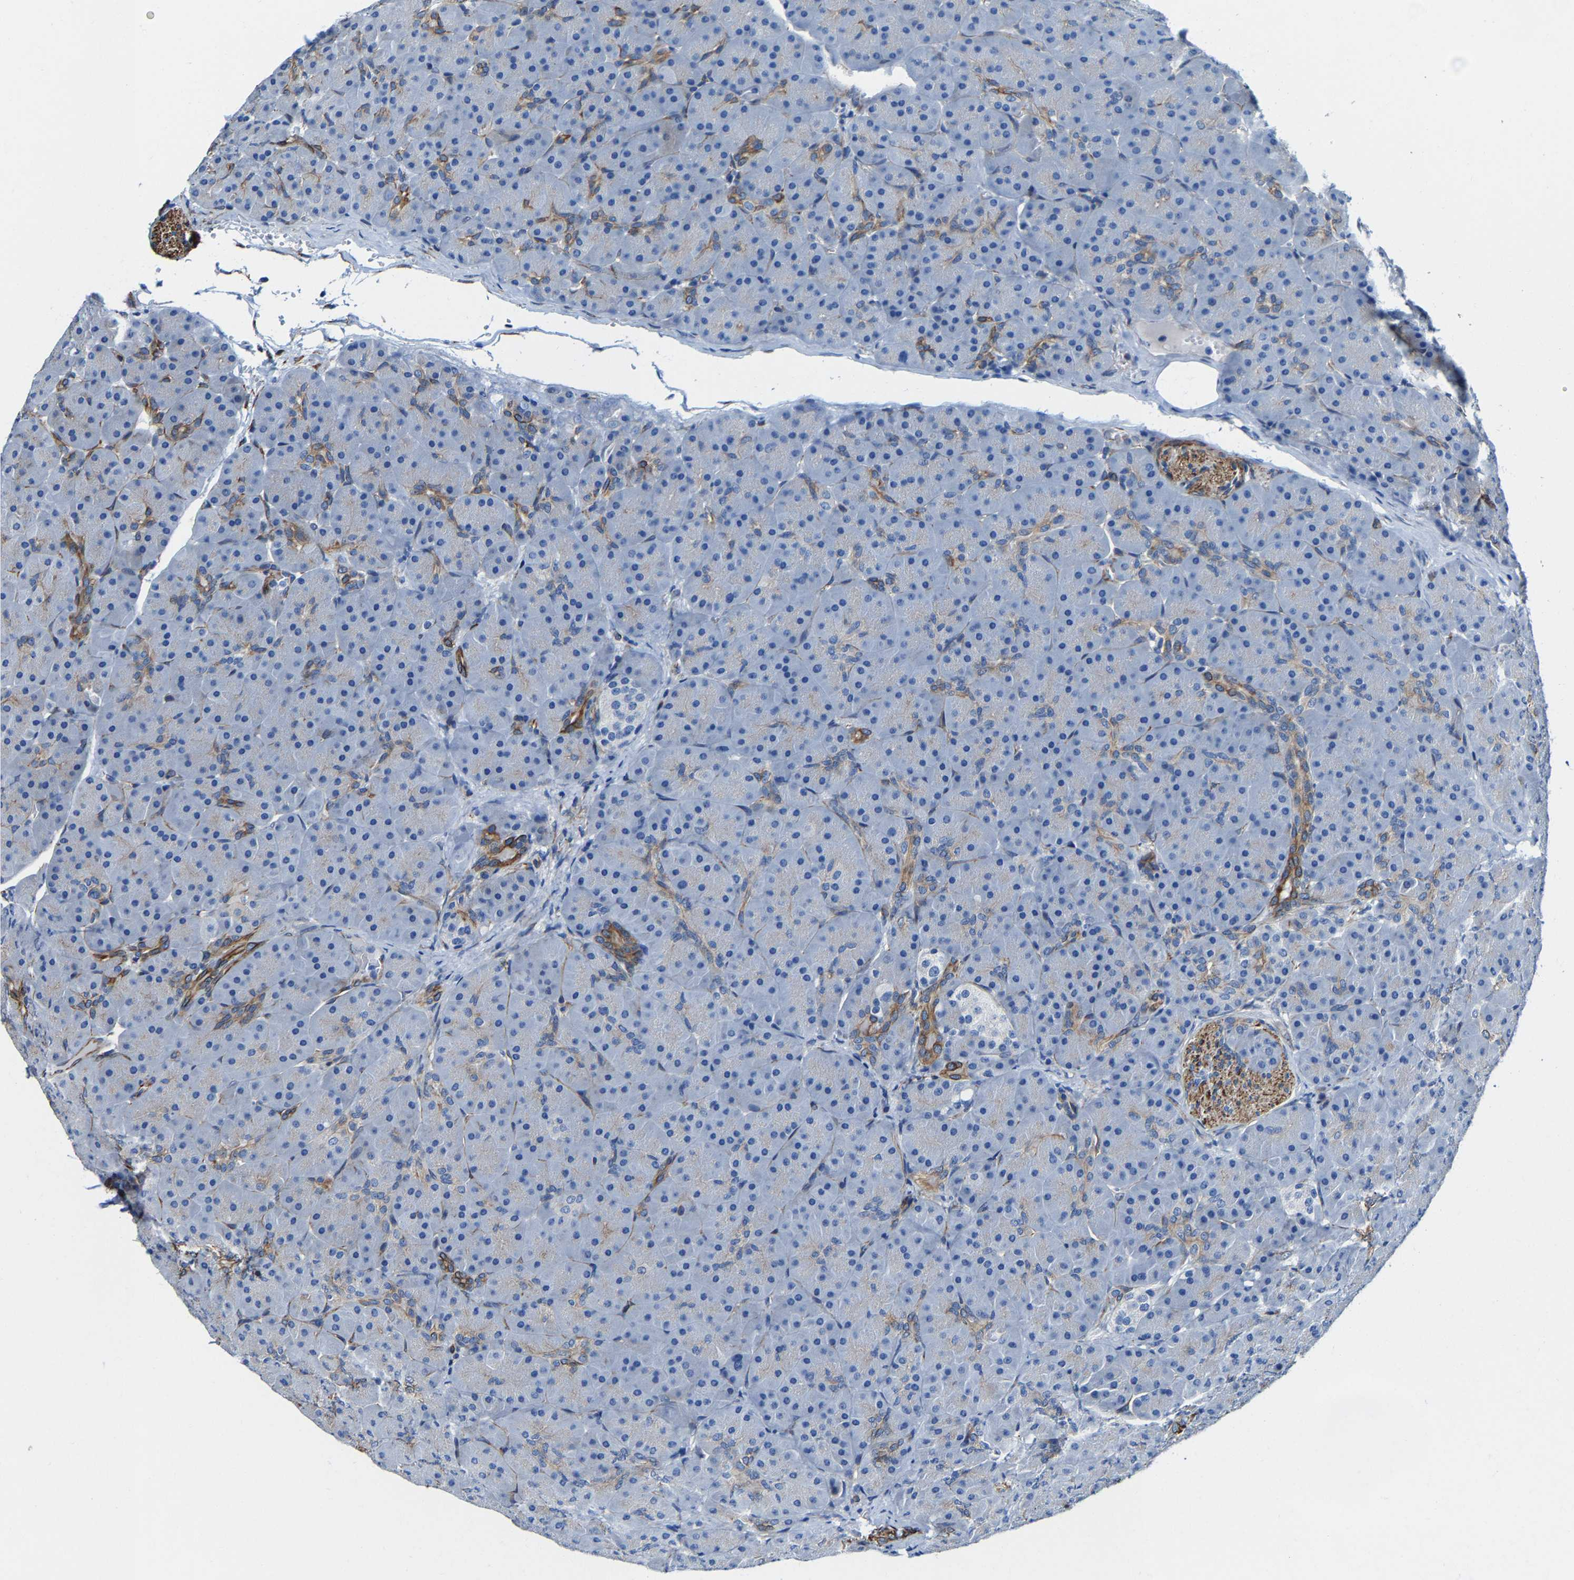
{"staining": {"intensity": "moderate", "quantity": "<25%", "location": "cytoplasmic/membranous"}, "tissue": "pancreas", "cell_type": "Exocrine glandular cells", "image_type": "normal", "snomed": [{"axis": "morphology", "description": "Normal tissue, NOS"}, {"axis": "topography", "description": "Pancreas"}], "caption": "A brown stain highlights moderate cytoplasmic/membranous positivity of a protein in exocrine glandular cells of normal pancreas.", "gene": "MMEL1", "patient": {"sex": "male", "age": 66}}